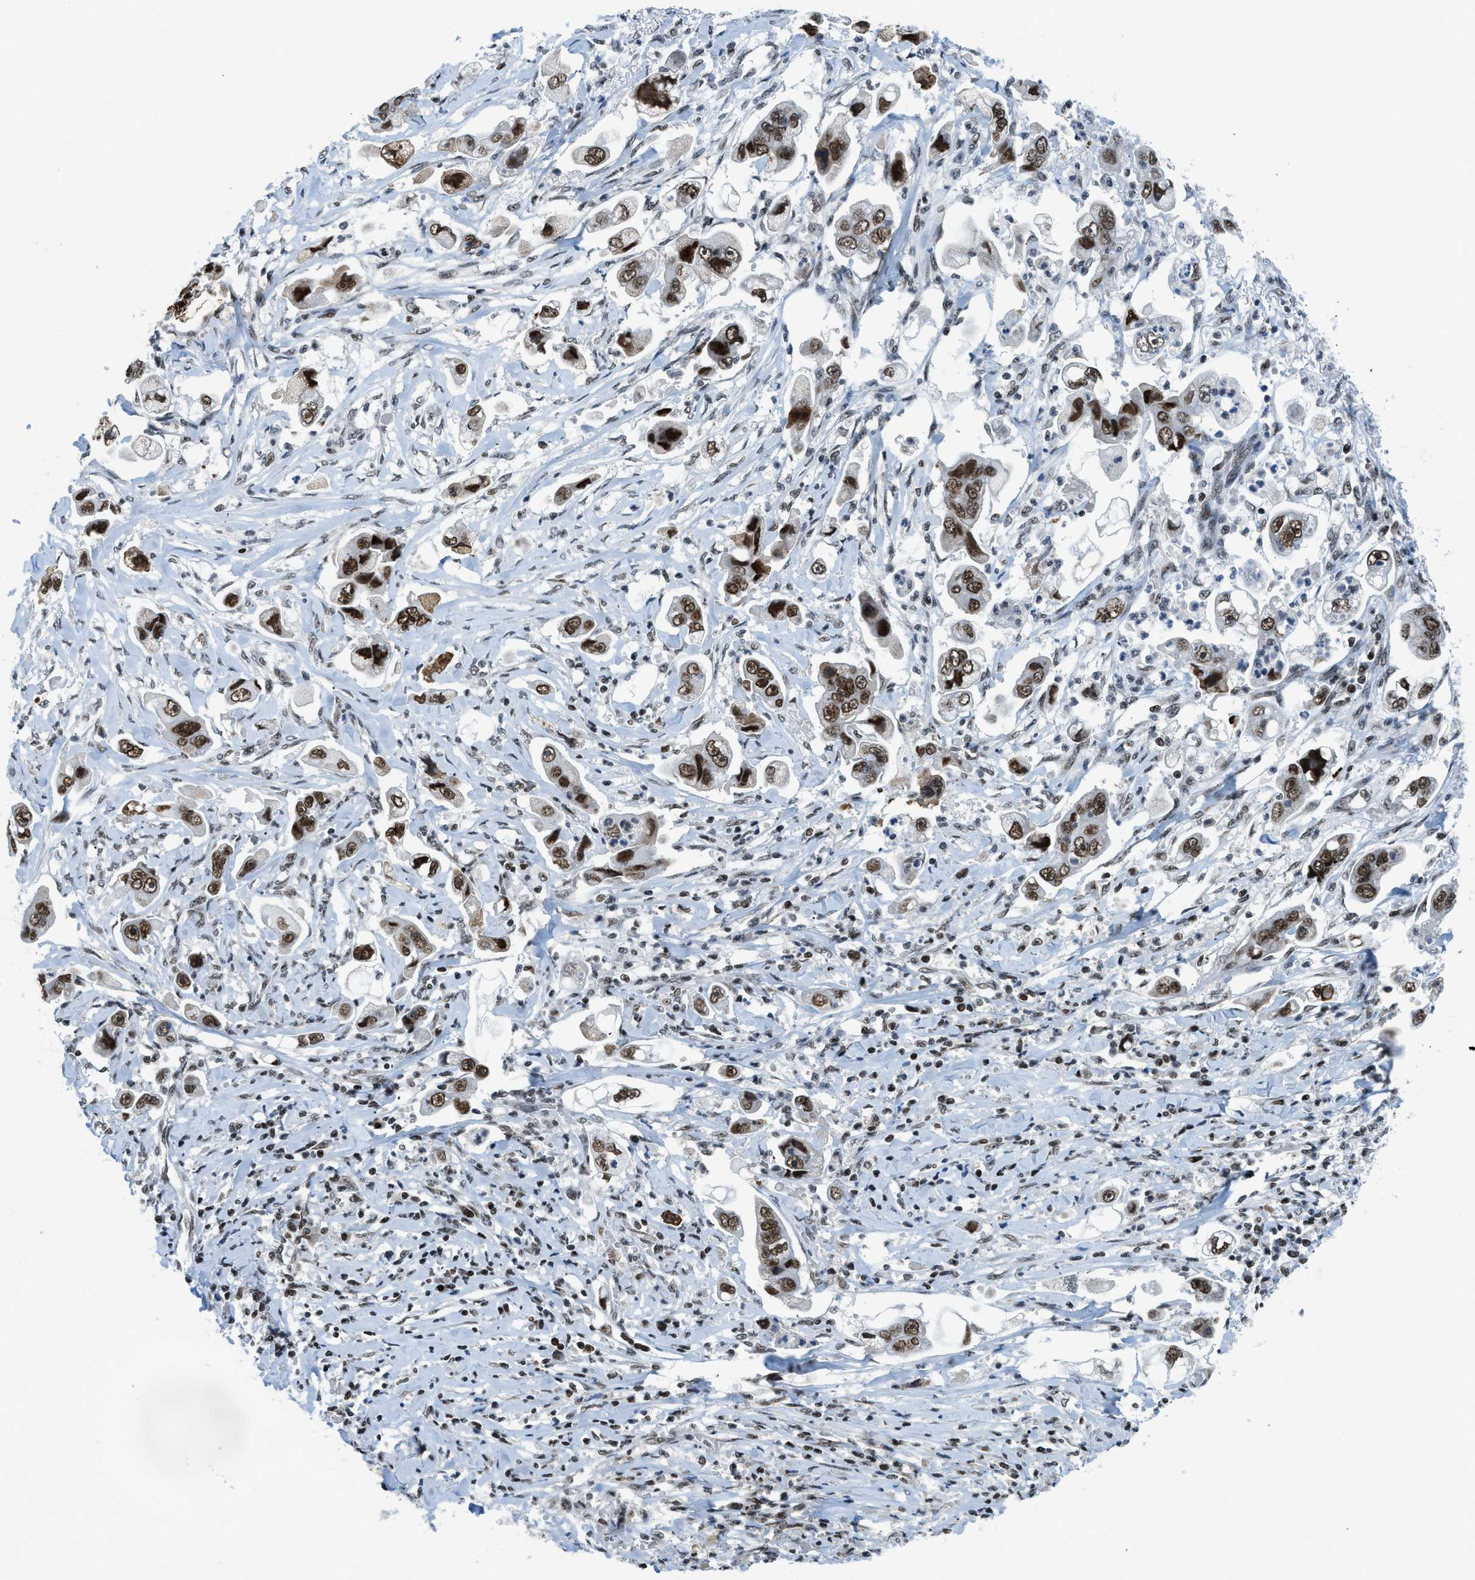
{"staining": {"intensity": "strong", "quantity": ">75%", "location": "nuclear"}, "tissue": "stomach cancer", "cell_type": "Tumor cells", "image_type": "cancer", "snomed": [{"axis": "morphology", "description": "Adenocarcinoma, NOS"}, {"axis": "topography", "description": "Stomach"}], "caption": "Stomach adenocarcinoma stained with DAB immunohistochemistry (IHC) reveals high levels of strong nuclear staining in approximately >75% of tumor cells.", "gene": "RAD51B", "patient": {"sex": "male", "age": 62}}